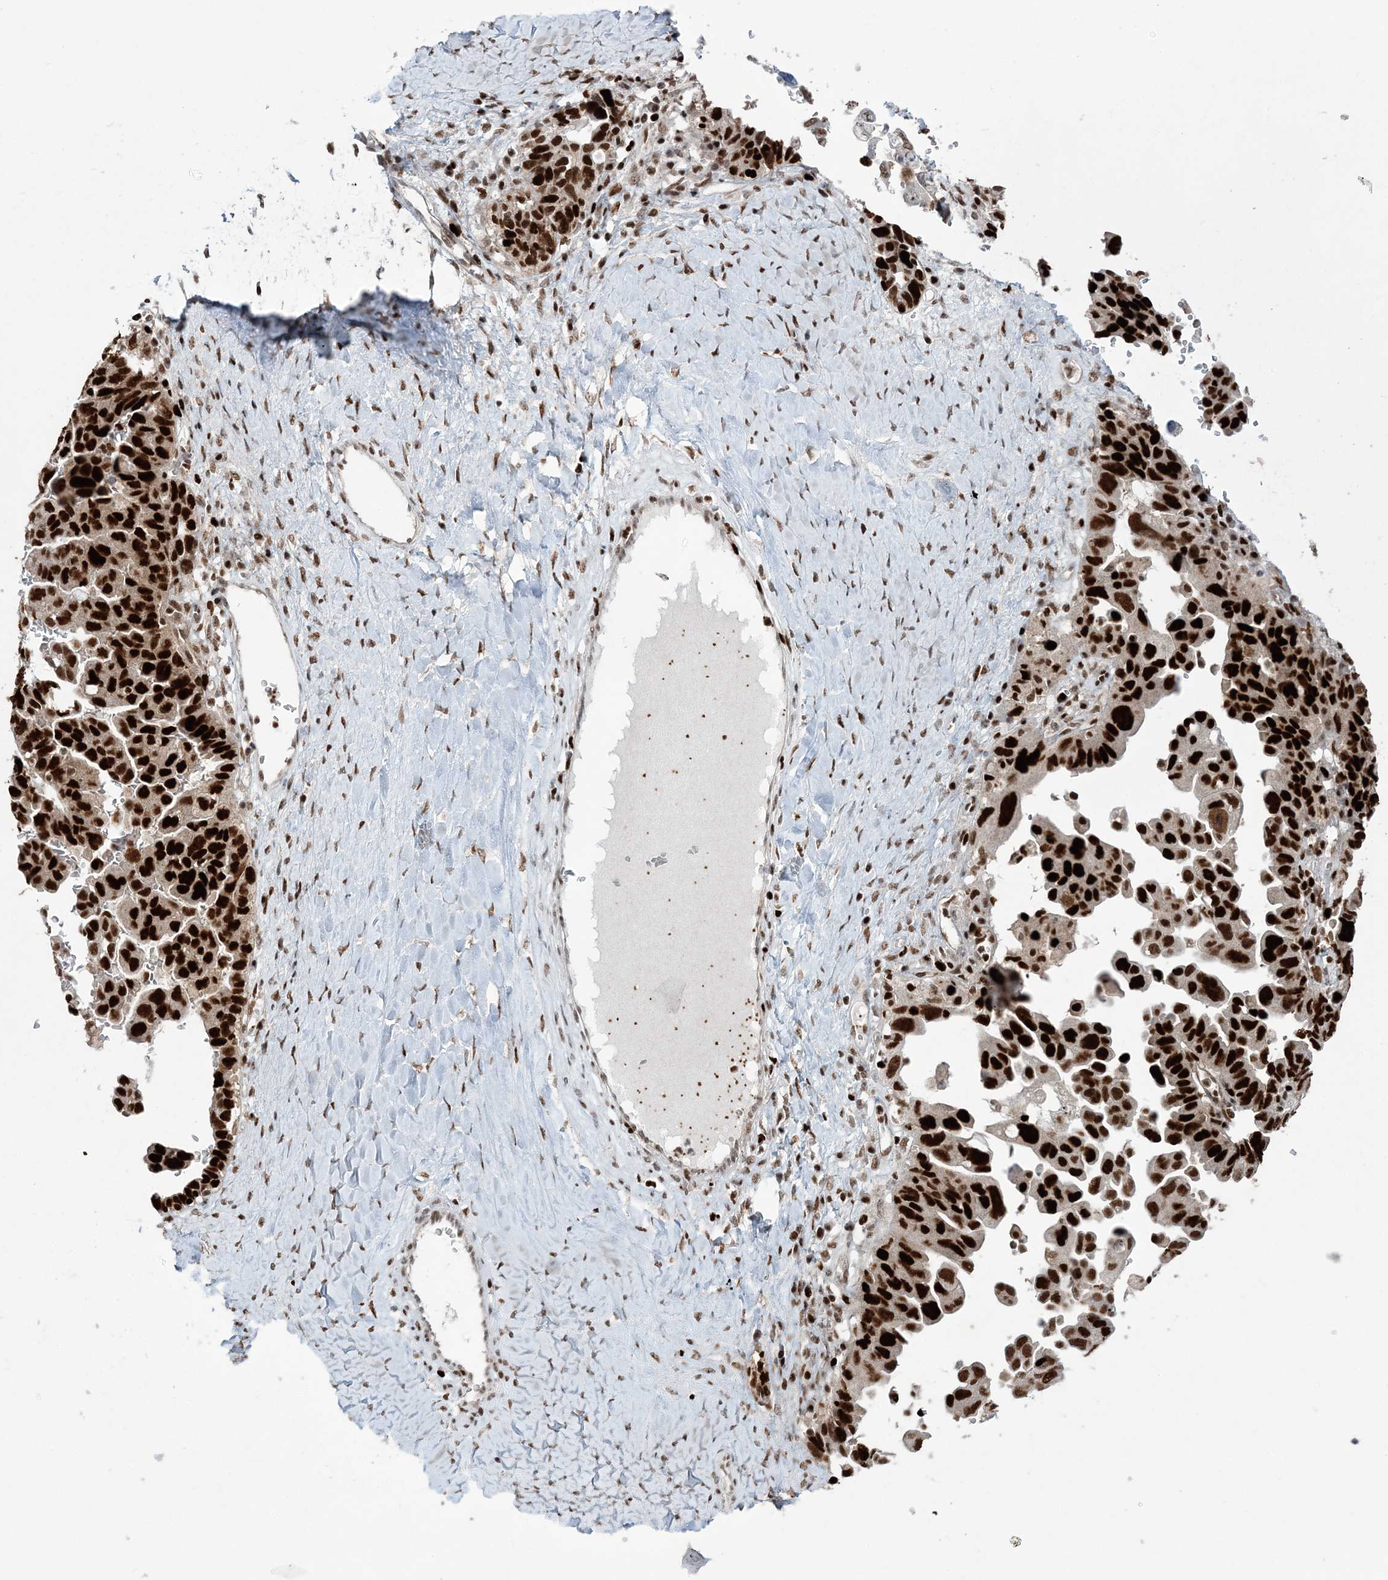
{"staining": {"intensity": "strong", "quantity": ">75%", "location": "nuclear"}, "tissue": "ovarian cancer", "cell_type": "Tumor cells", "image_type": "cancer", "snomed": [{"axis": "morphology", "description": "Carcinoma, endometroid"}, {"axis": "topography", "description": "Ovary"}], "caption": "This histopathology image exhibits immunohistochemistry staining of endometroid carcinoma (ovarian), with high strong nuclear expression in about >75% of tumor cells.", "gene": "LIG1", "patient": {"sex": "female", "age": 62}}